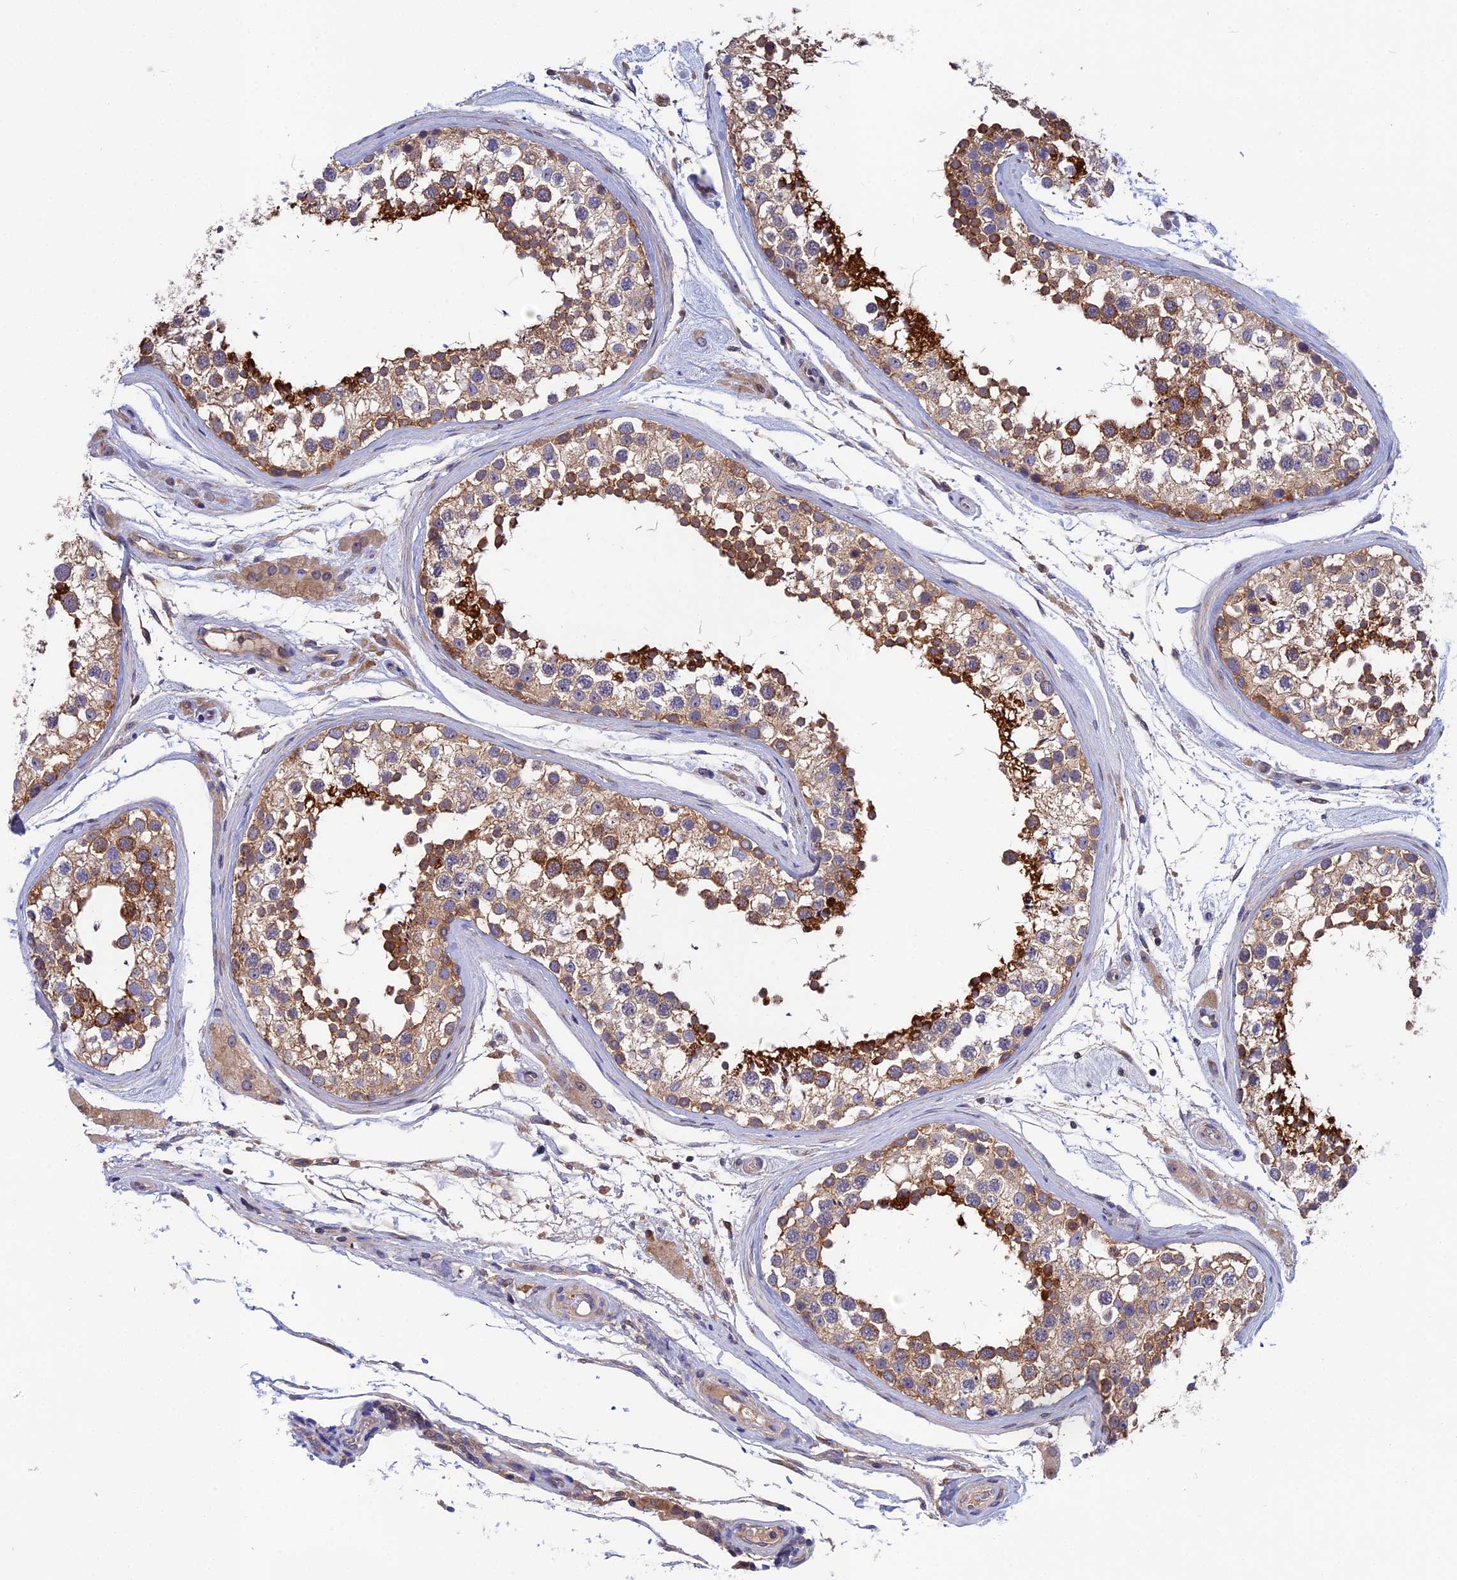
{"staining": {"intensity": "strong", "quantity": "25%-75%", "location": "cytoplasmic/membranous"}, "tissue": "testis", "cell_type": "Cells in seminiferous ducts", "image_type": "normal", "snomed": [{"axis": "morphology", "description": "Normal tissue, NOS"}, {"axis": "topography", "description": "Testis"}], "caption": "A high amount of strong cytoplasmic/membranous expression is present in about 25%-75% of cells in seminiferous ducts in benign testis.", "gene": "CRACD", "patient": {"sex": "male", "age": 46}}